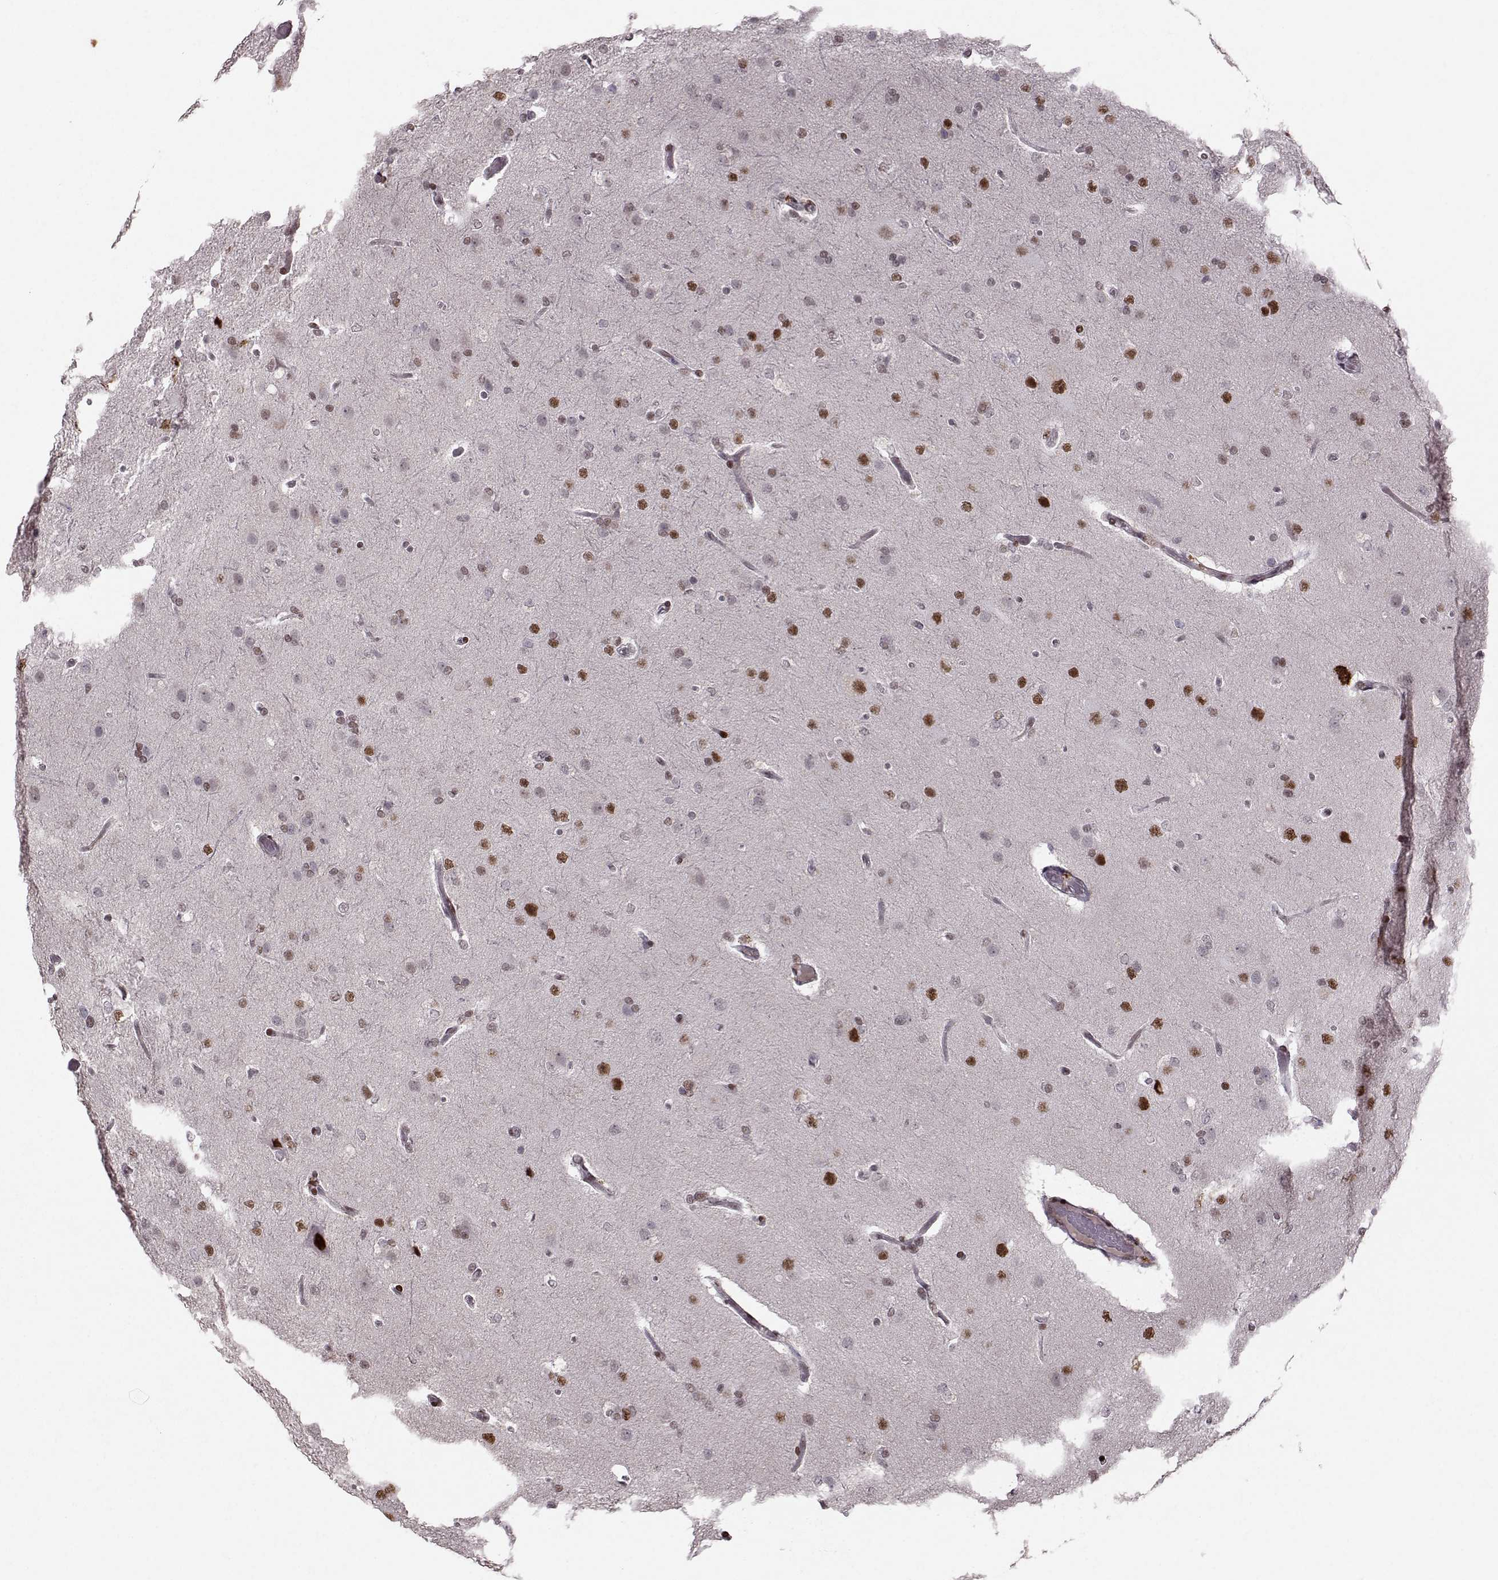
{"staining": {"intensity": "negative", "quantity": "none", "location": "none"}, "tissue": "glioma", "cell_type": "Tumor cells", "image_type": "cancer", "snomed": [{"axis": "morphology", "description": "Glioma, malignant, High grade"}, {"axis": "topography", "description": "Brain"}], "caption": "A photomicrograph of glioma stained for a protein displays no brown staining in tumor cells.", "gene": "SNAPC2", "patient": {"sex": "male", "age": 68}}